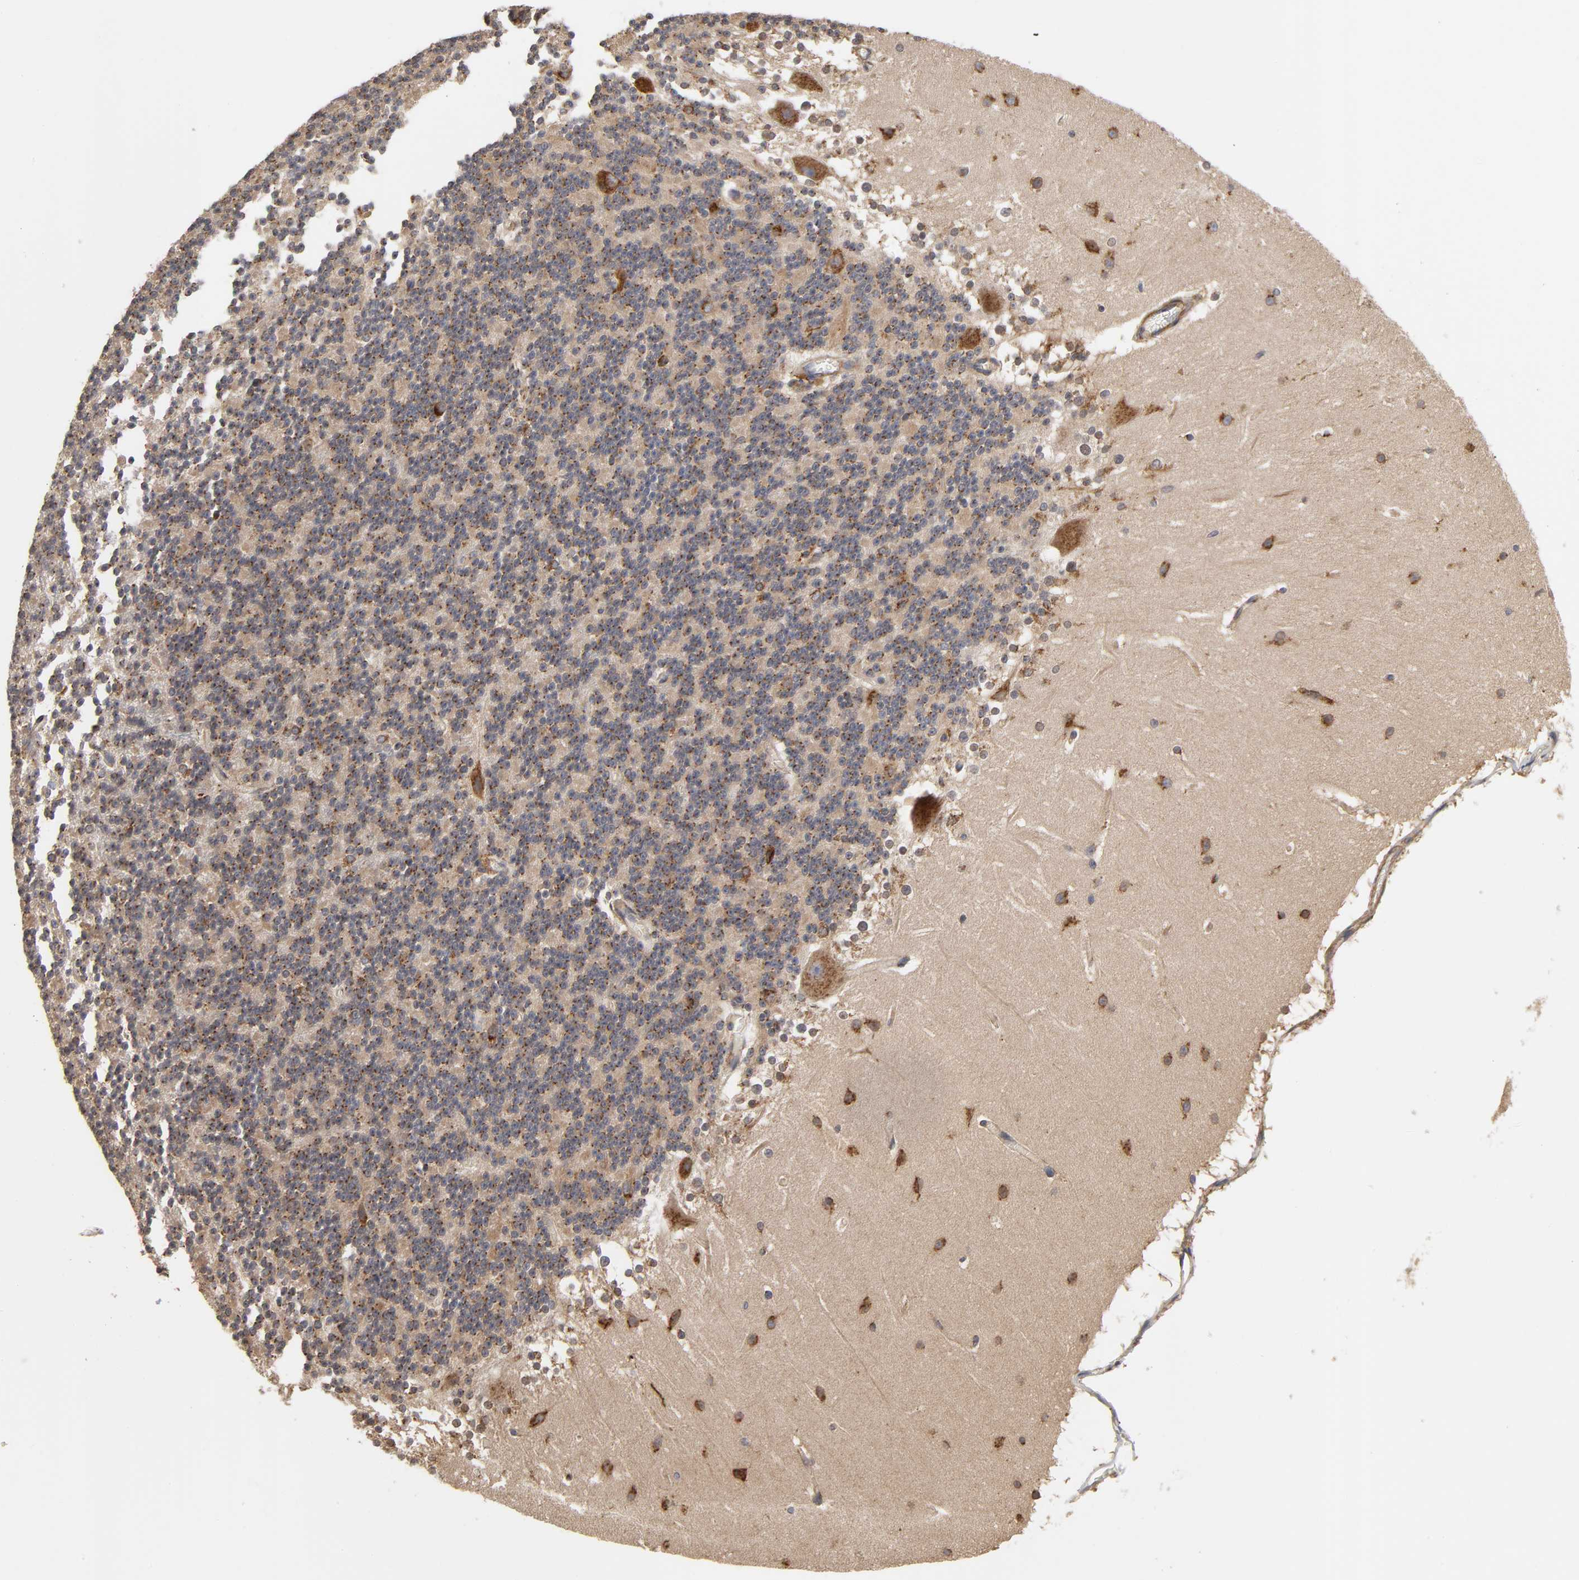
{"staining": {"intensity": "strong", "quantity": ">75%", "location": "cytoplasmic/membranous"}, "tissue": "cerebellum", "cell_type": "Cells in granular layer", "image_type": "normal", "snomed": [{"axis": "morphology", "description": "Normal tissue, NOS"}, {"axis": "topography", "description": "Cerebellum"}], "caption": "Strong cytoplasmic/membranous protein expression is appreciated in approximately >75% of cells in granular layer in cerebellum. The staining was performed using DAB, with brown indicating positive protein expression. Nuclei are stained blue with hematoxylin.", "gene": "GNPTG", "patient": {"sex": "female", "age": 19}}